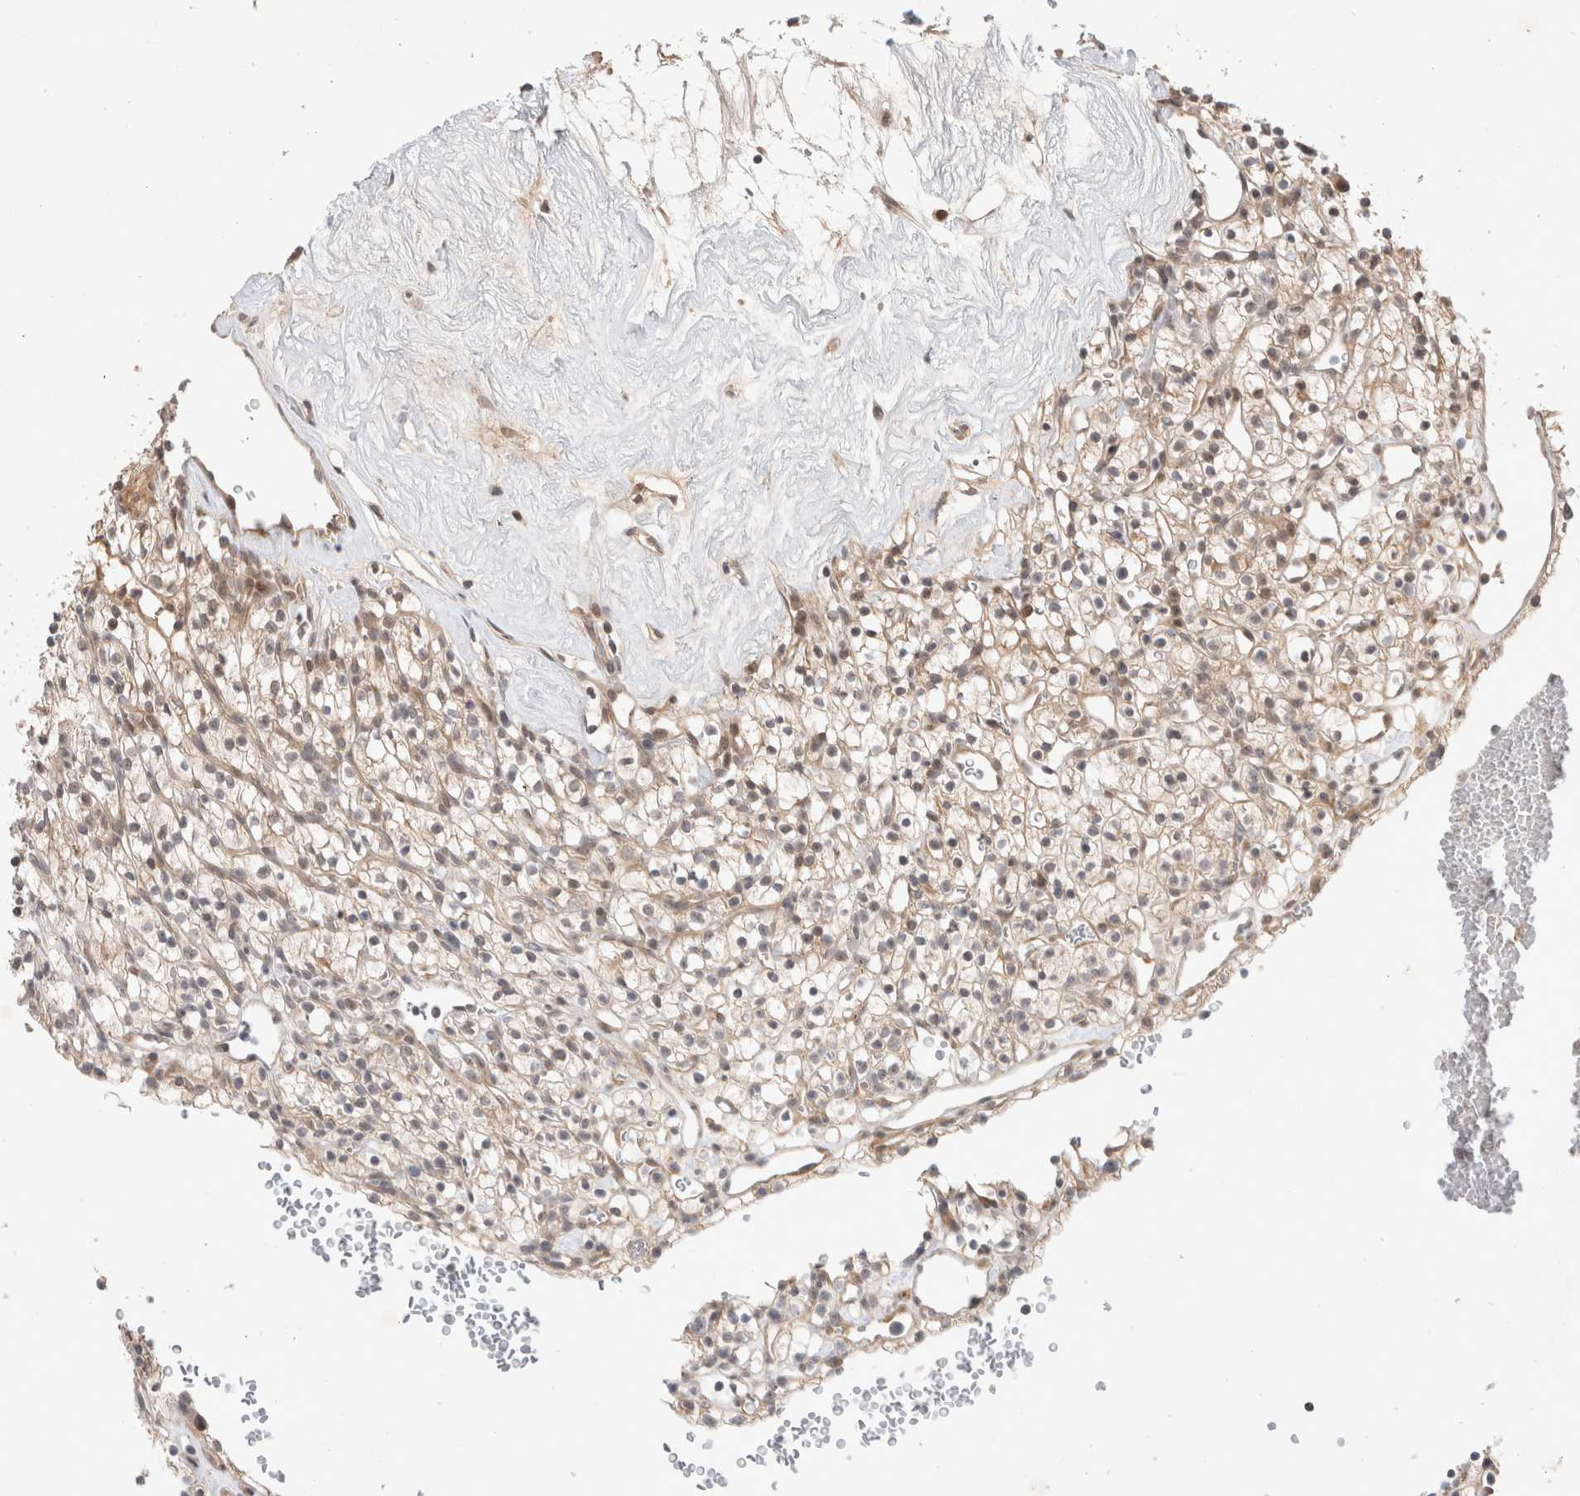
{"staining": {"intensity": "weak", "quantity": "<25%", "location": "cytoplasmic/membranous"}, "tissue": "renal cancer", "cell_type": "Tumor cells", "image_type": "cancer", "snomed": [{"axis": "morphology", "description": "Adenocarcinoma, NOS"}, {"axis": "topography", "description": "Kidney"}], "caption": "Photomicrograph shows no protein expression in tumor cells of renal cancer tissue. Nuclei are stained in blue.", "gene": "SYDE2", "patient": {"sex": "female", "age": 57}}